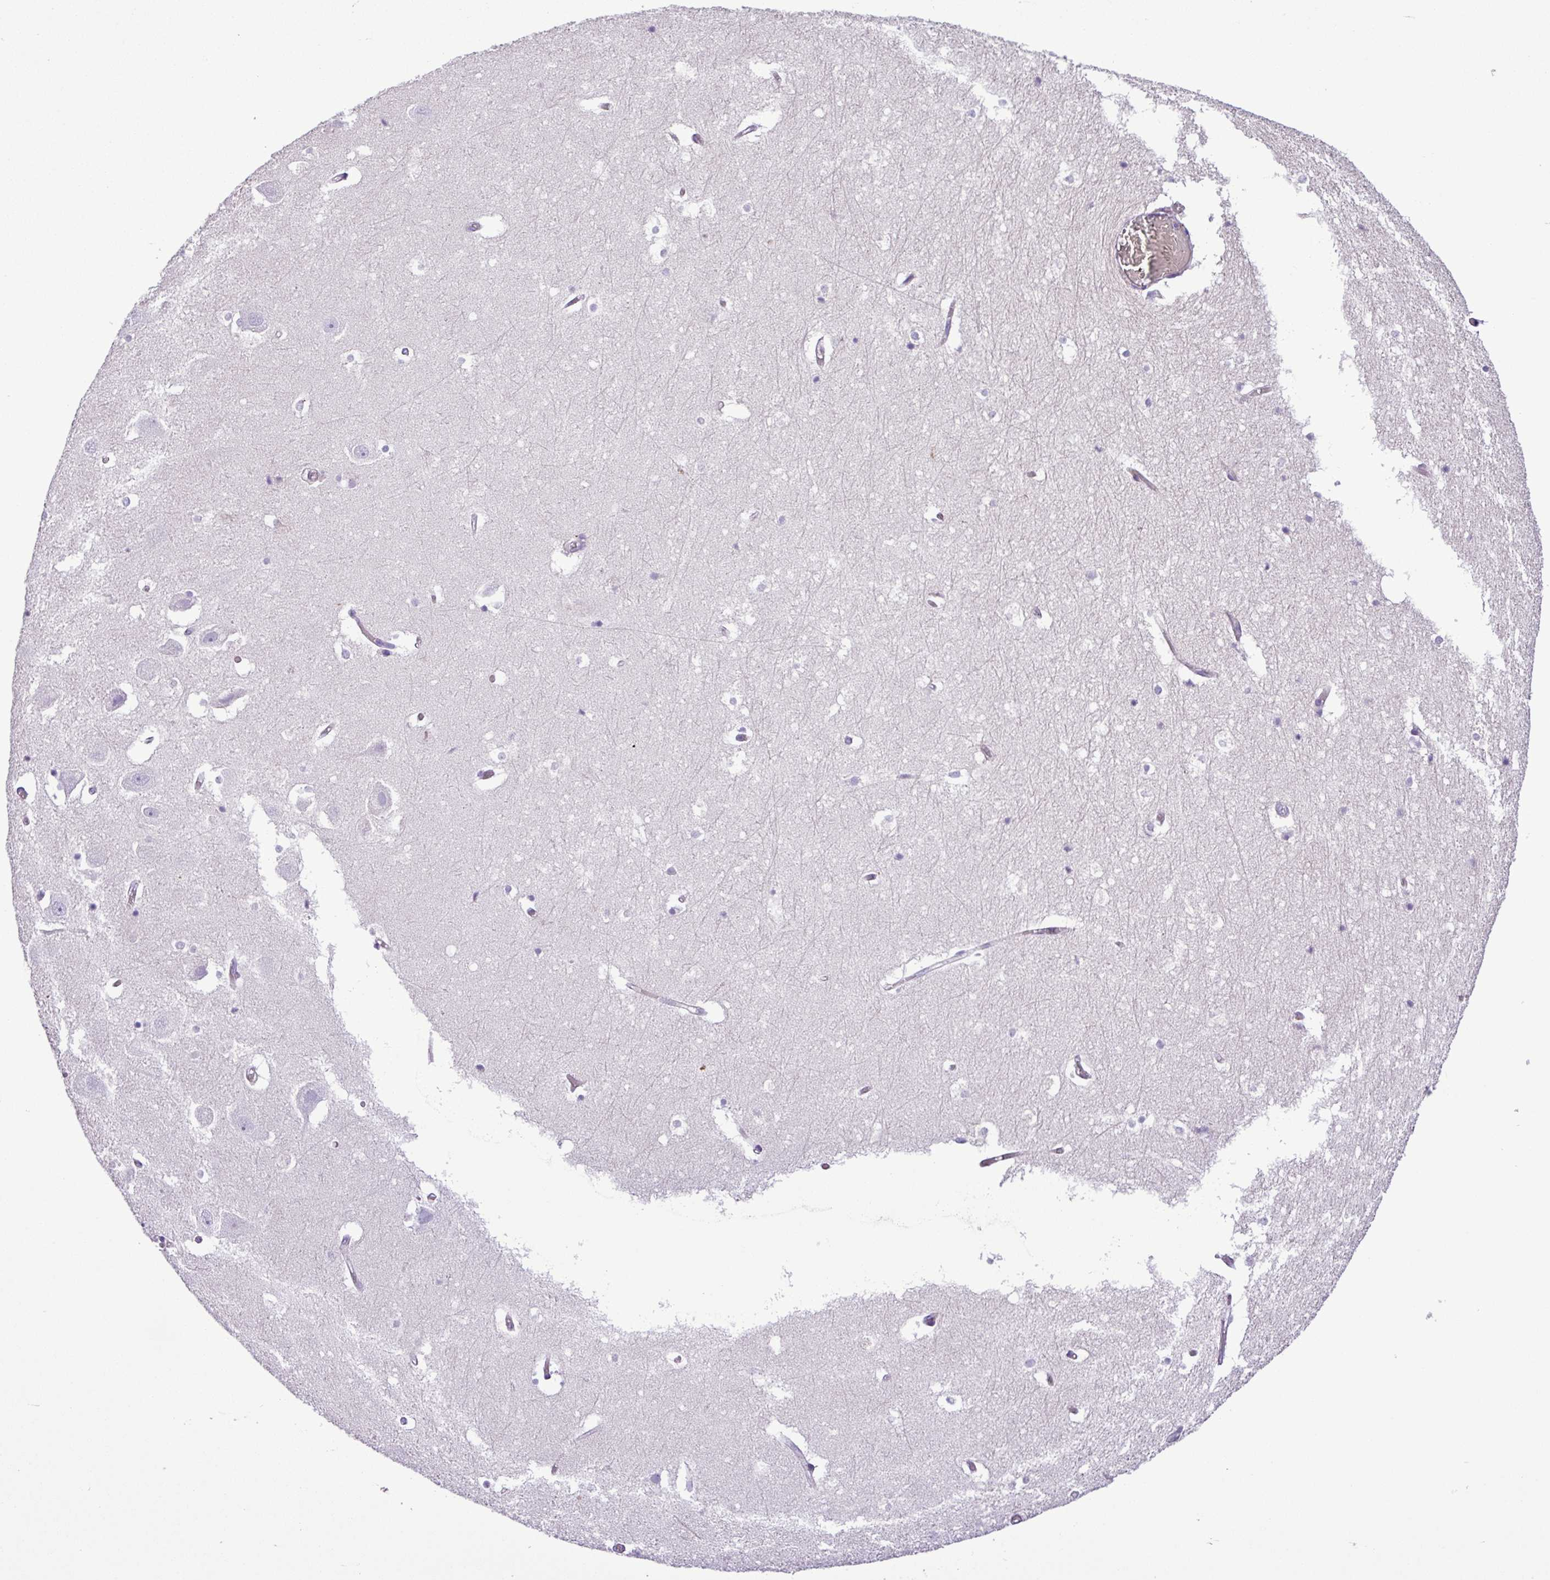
{"staining": {"intensity": "negative", "quantity": "none", "location": "none"}, "tissue": "hippocampus", "cell_type": "Glial cells", "image_type": "normal", "snomed": [{"axis": "morphology", "description": "Normal tissue, NOS"}, {"axis": "topography", "description": "Hippocampus"}], "caption": "Human hippocampus stained for a protein using IHC shows no positivity in glial cells.", "gene": "ZNF334", "patient": {"sex": "female", "age": 52}}